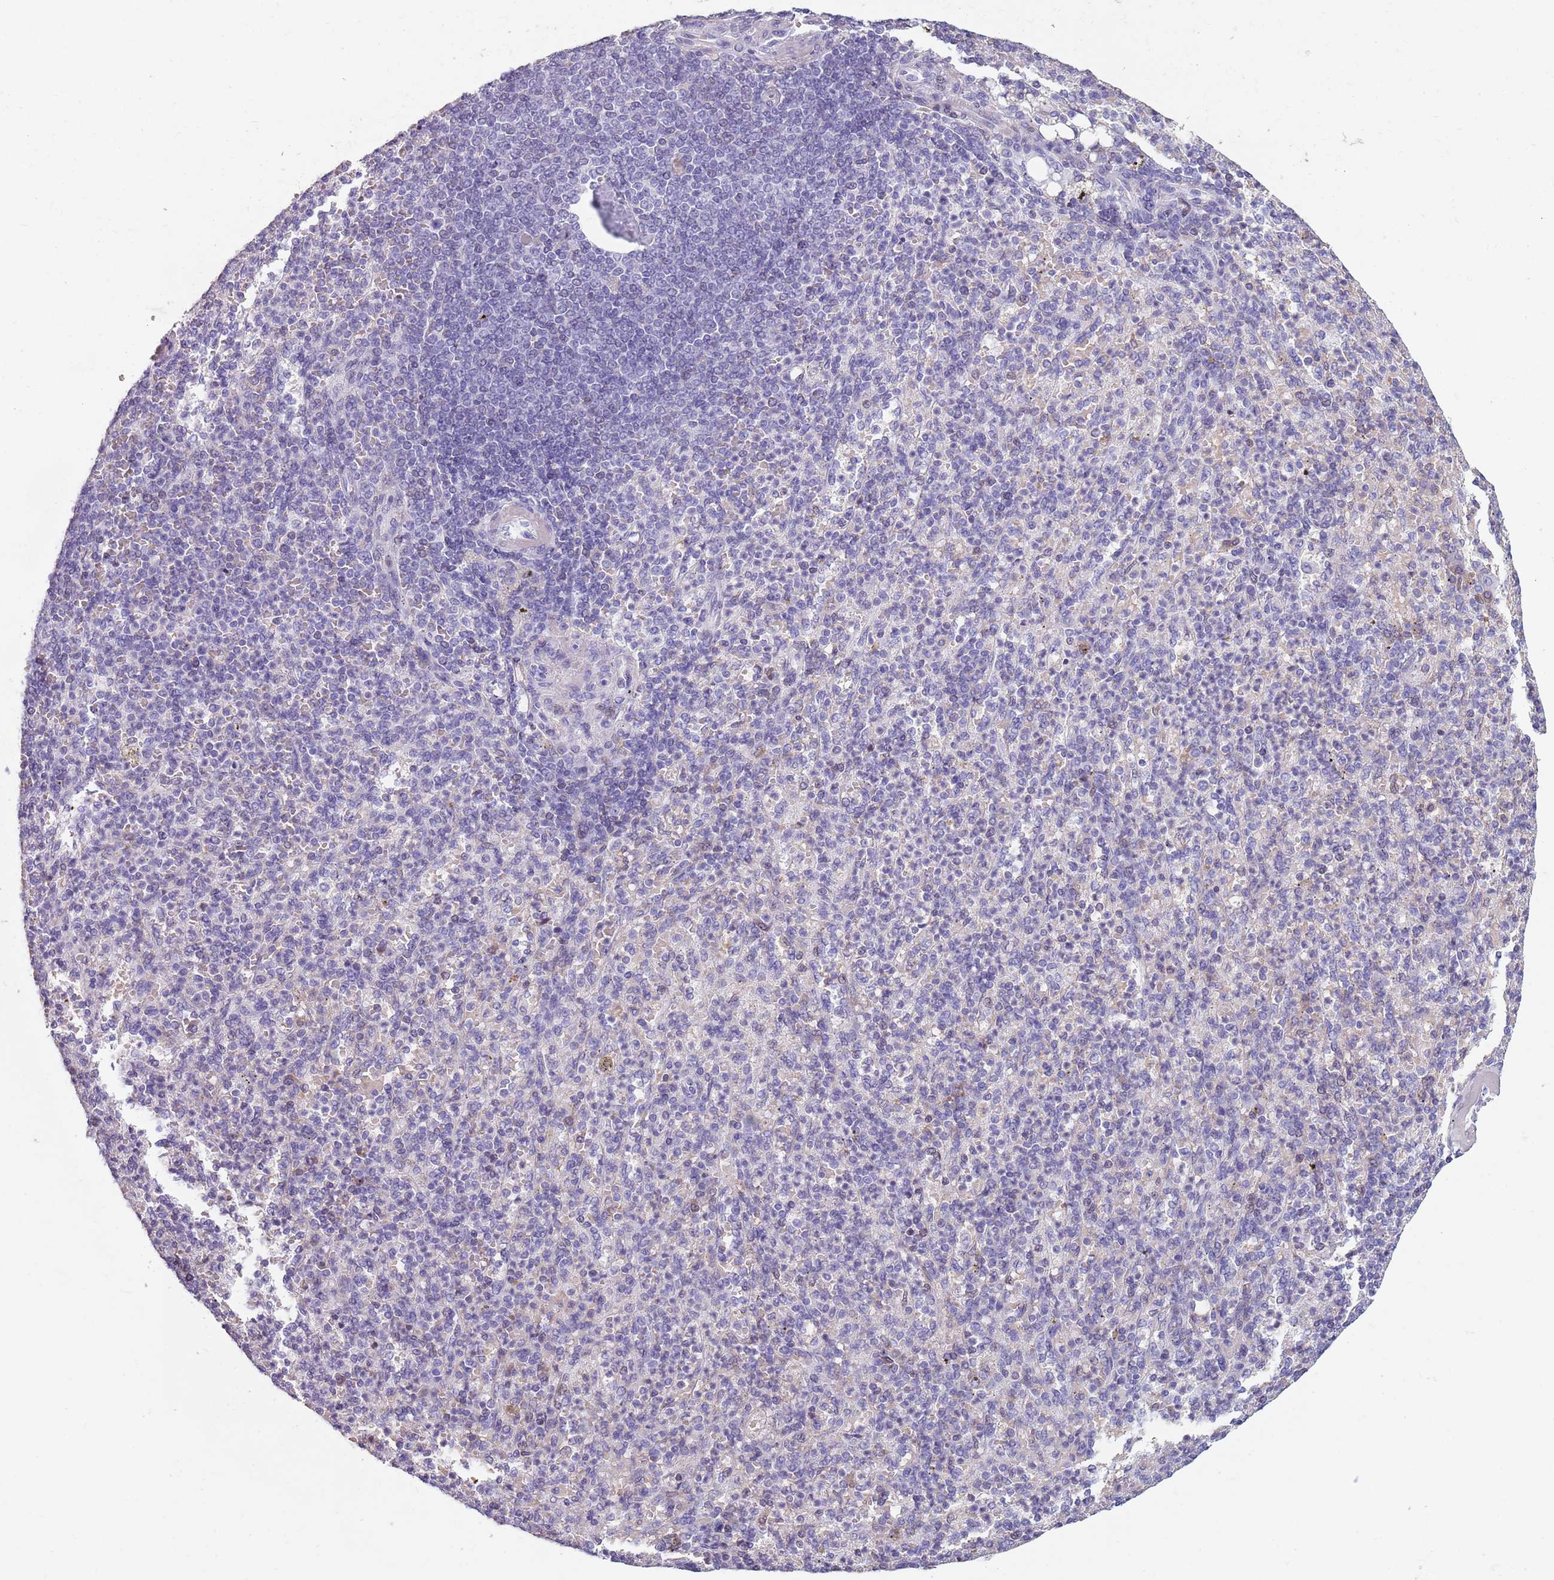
{"staining": {"intensity": "negative", "quantity": "none", "location": "none"}, "tissue": "spleen", "cell_type": "Cells in red pulp", "image_type": "normal", "snomed": [{"axis": "morphology", "description": "Normal tissue, NOS"}, {"axis": "topography", "description": "Spleen"}], "caption": "DAB (3,3'-diaminobenzidine) immunohistochemical staining of unremarkable spleen displays no significant positivity in cells in red pulp.", "gene": "SPESP1", "patient": {"sex": "female", "age": 74}}